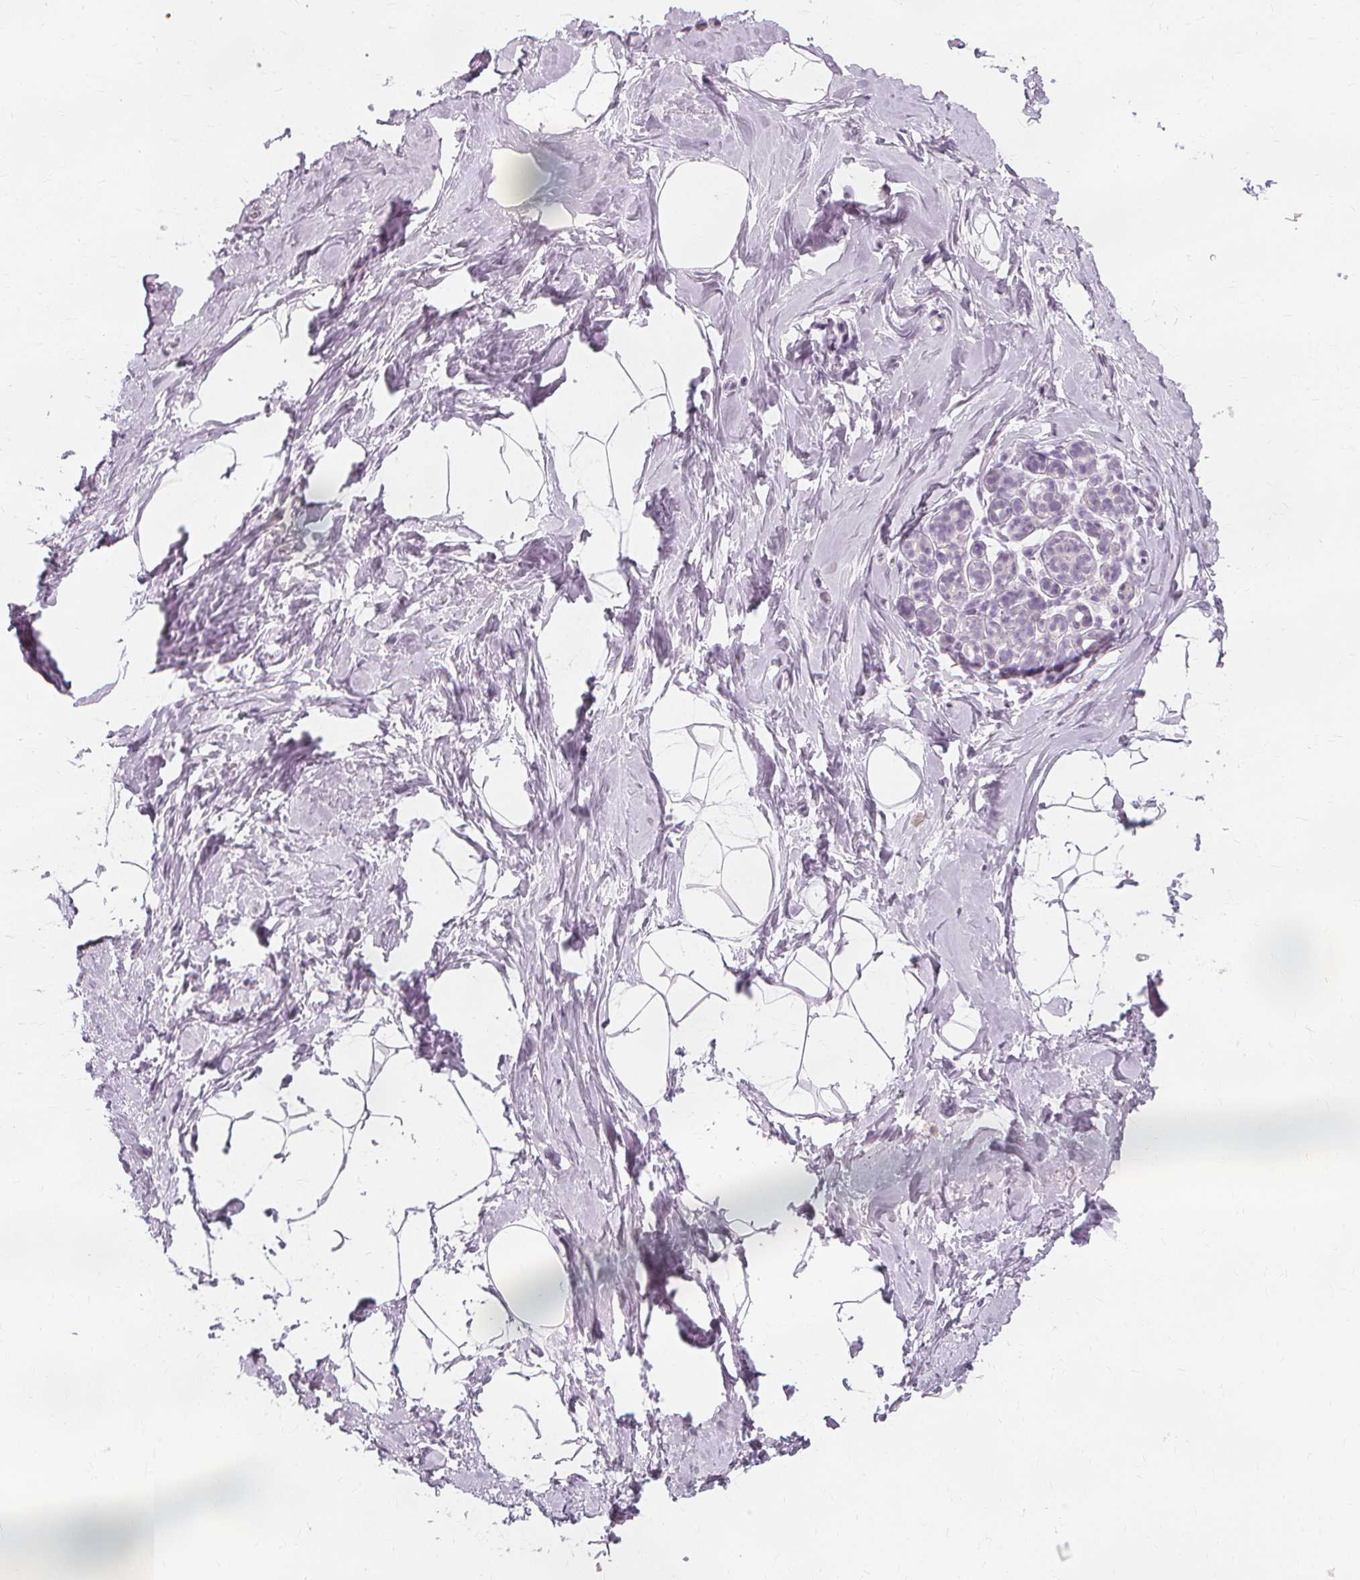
{"staining": {"intensity": "negative", "quantity": "none", "location": "none"}, "tissue": "breast", "cell_type": "Adipocytes", "image_type": "normal", "snomed": [{"axis": "morphology", "description": "Normal tissue, NOS"}, {"axis": "topography", "description": "Breast"}], "caption": "Adipocytes are negative for protein expression in normal human breast. (Stains: DAB immunohistochemistry with hematoxylin counter stain, Microscopy: brightfield microscopy at high magnification).", "gene": "MUC12", "patient": {"sex": "female", "age": 32}}